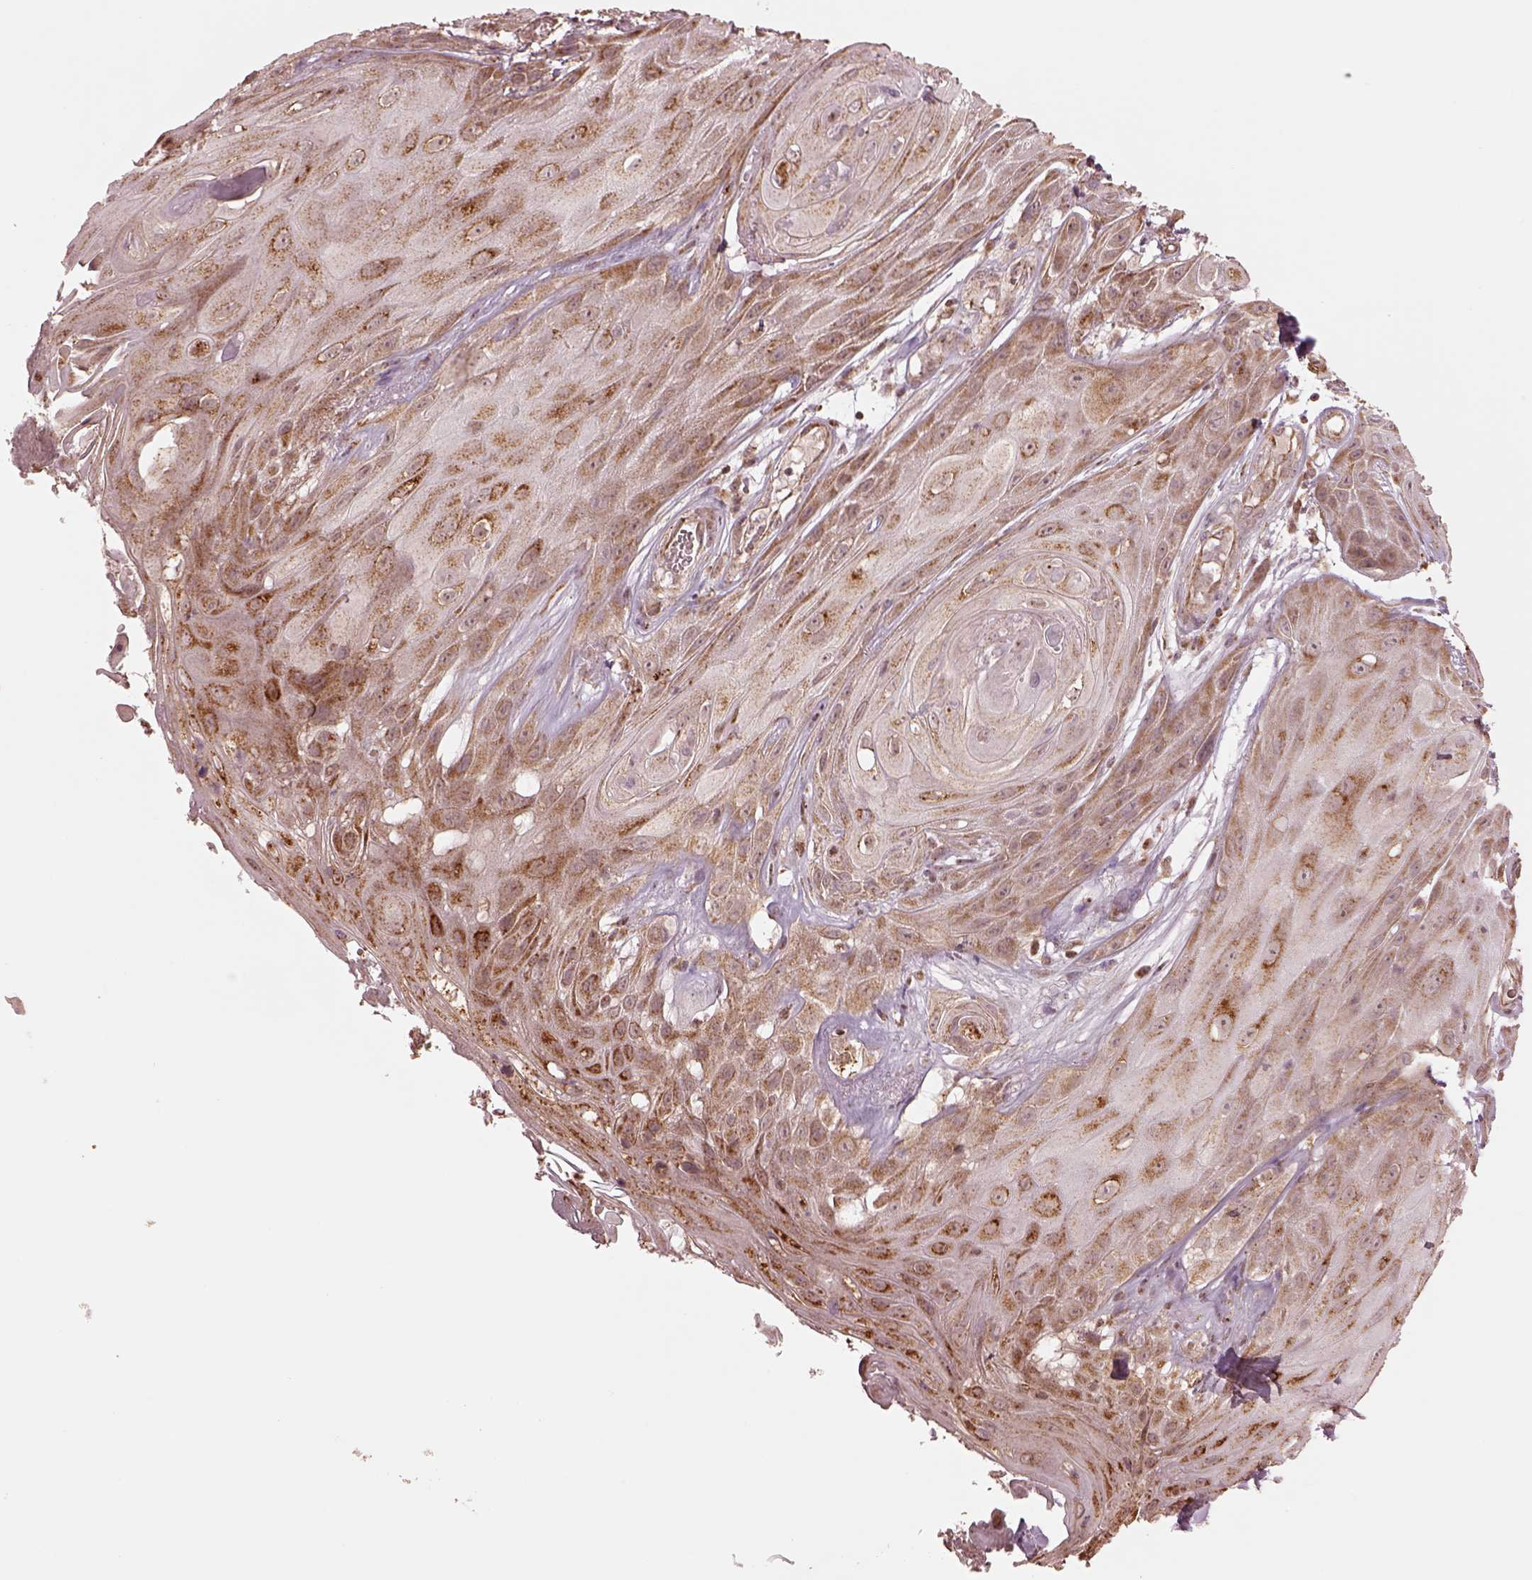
{"staining": {"intensity": "moderate", "quantity": ">75%", "location": "cytoplasmic/membranous"}, "tissue": "skin cancer", "cell_type": "Tumor cells", "image_type": "cancer", "snomed": [{"axis": "morphology", "description": "Squamous cell carcinoma, NOS"}, {"axis": "topography", "description": "Skin"}], "caption": "Squamous cell carcinoma (skin) stained for a protein (brown) shows moderate cytoplasmic/membranous positive expression in approximately >75% of tumor cells.", "gene": "SEL1L3", "patient": {"sex": "male", "age": 62}}